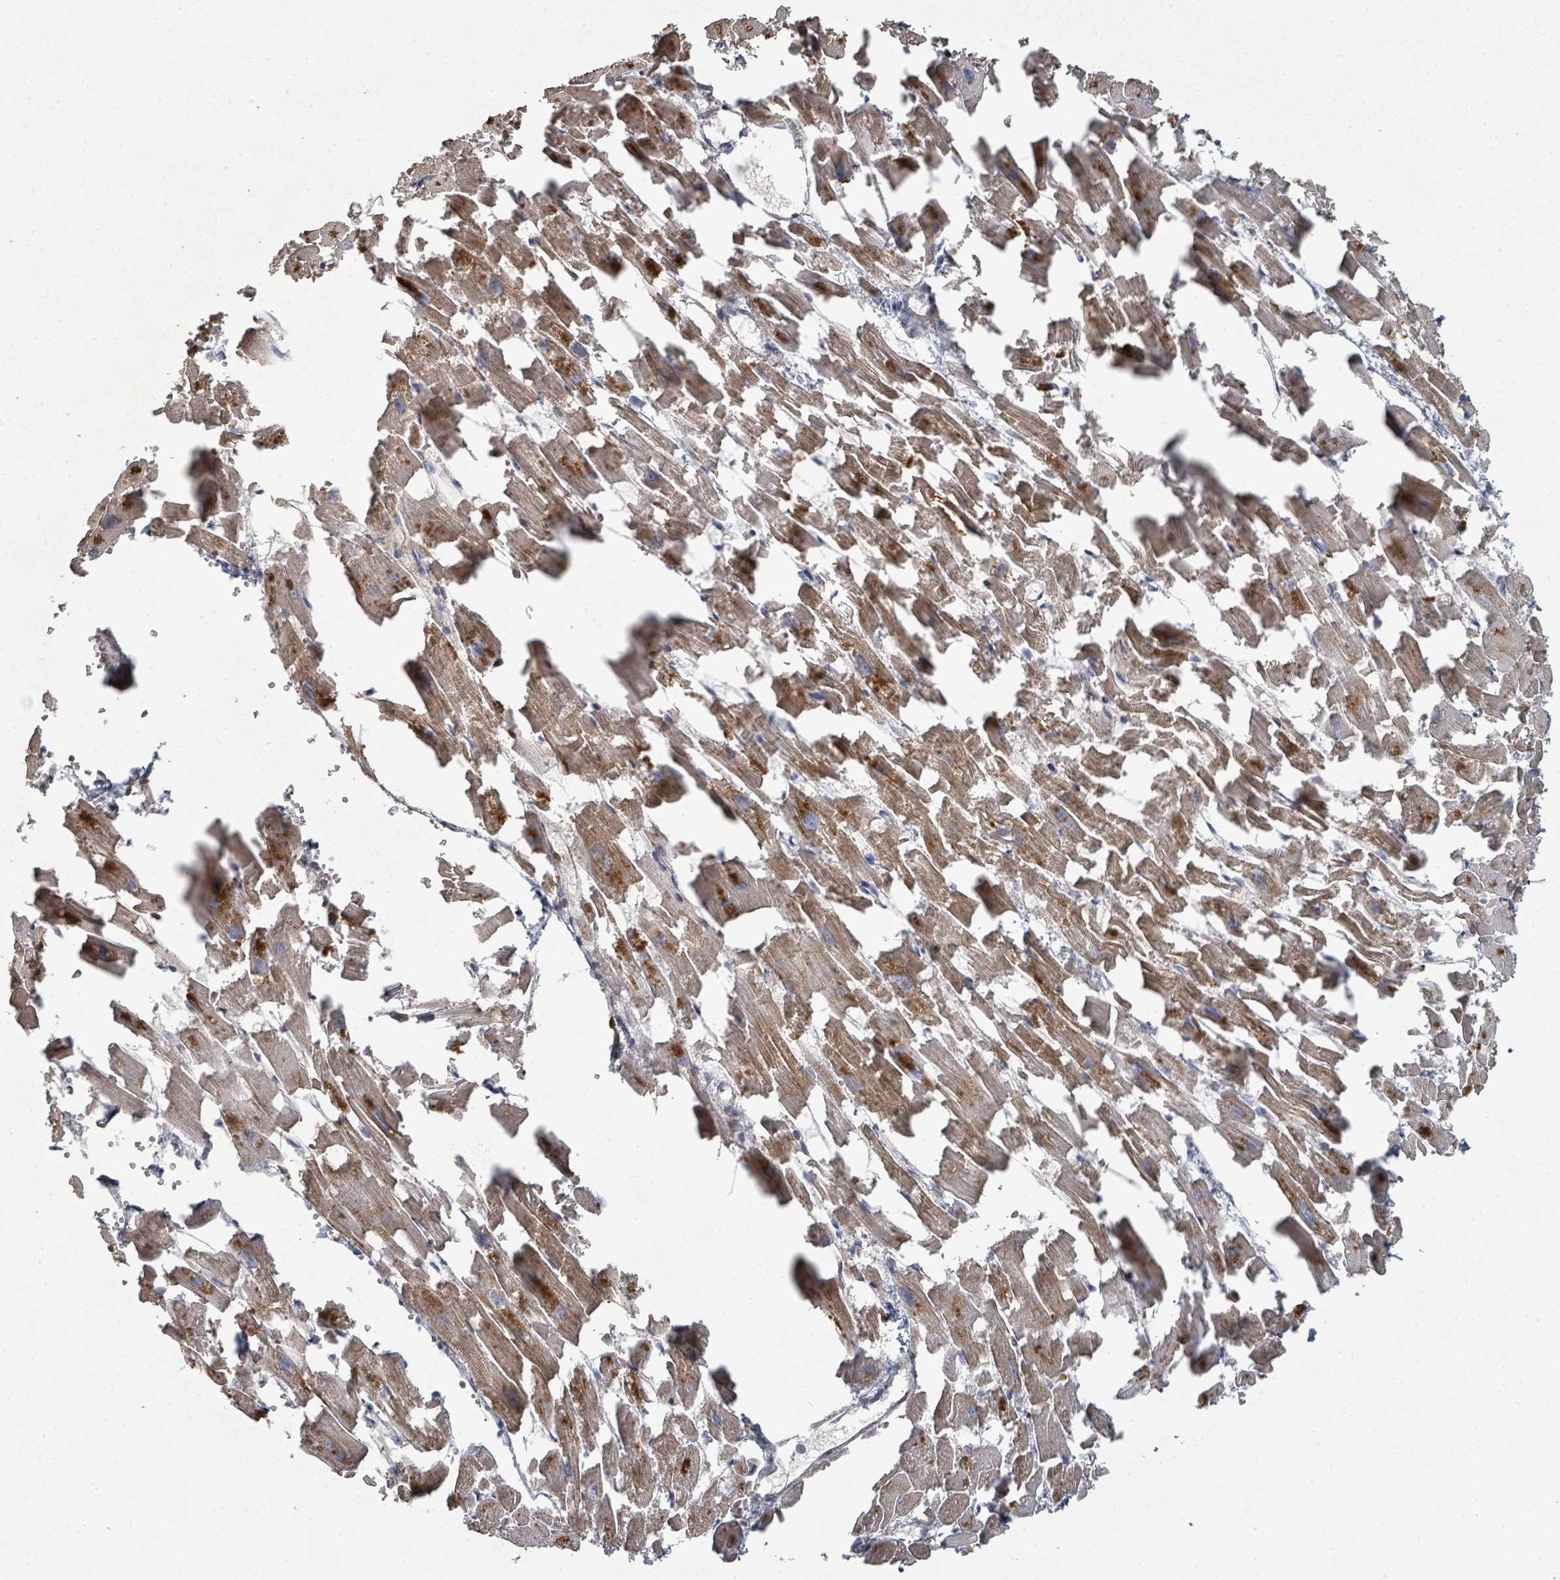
{"staining": {"intensity": "moderate", "quantity": ">75%", "location": "cytoplasmic/membranous"}, "tissue": "heart muscle", "cell_type": "Cardiomyocytes", "image_type": "normal", "snomed": [{"axis": "morphology", "description": "Normal tissue, NOS"}, {"axis": "topography", "description": "Heart"}], "caption": "Heart muscle stained with immunohistochemistry reveals moderate cytoplasmic/membranous expression in approximately >75% of cardiomyocytes. (Stains: DAB (3,3'-diaminobenzidine) in brown, nuclei in blue, Microscopy: brightfield microscopy at high magnification).", "gene": "WDFY1", "patient": {"sex": "female", "age": 64}}